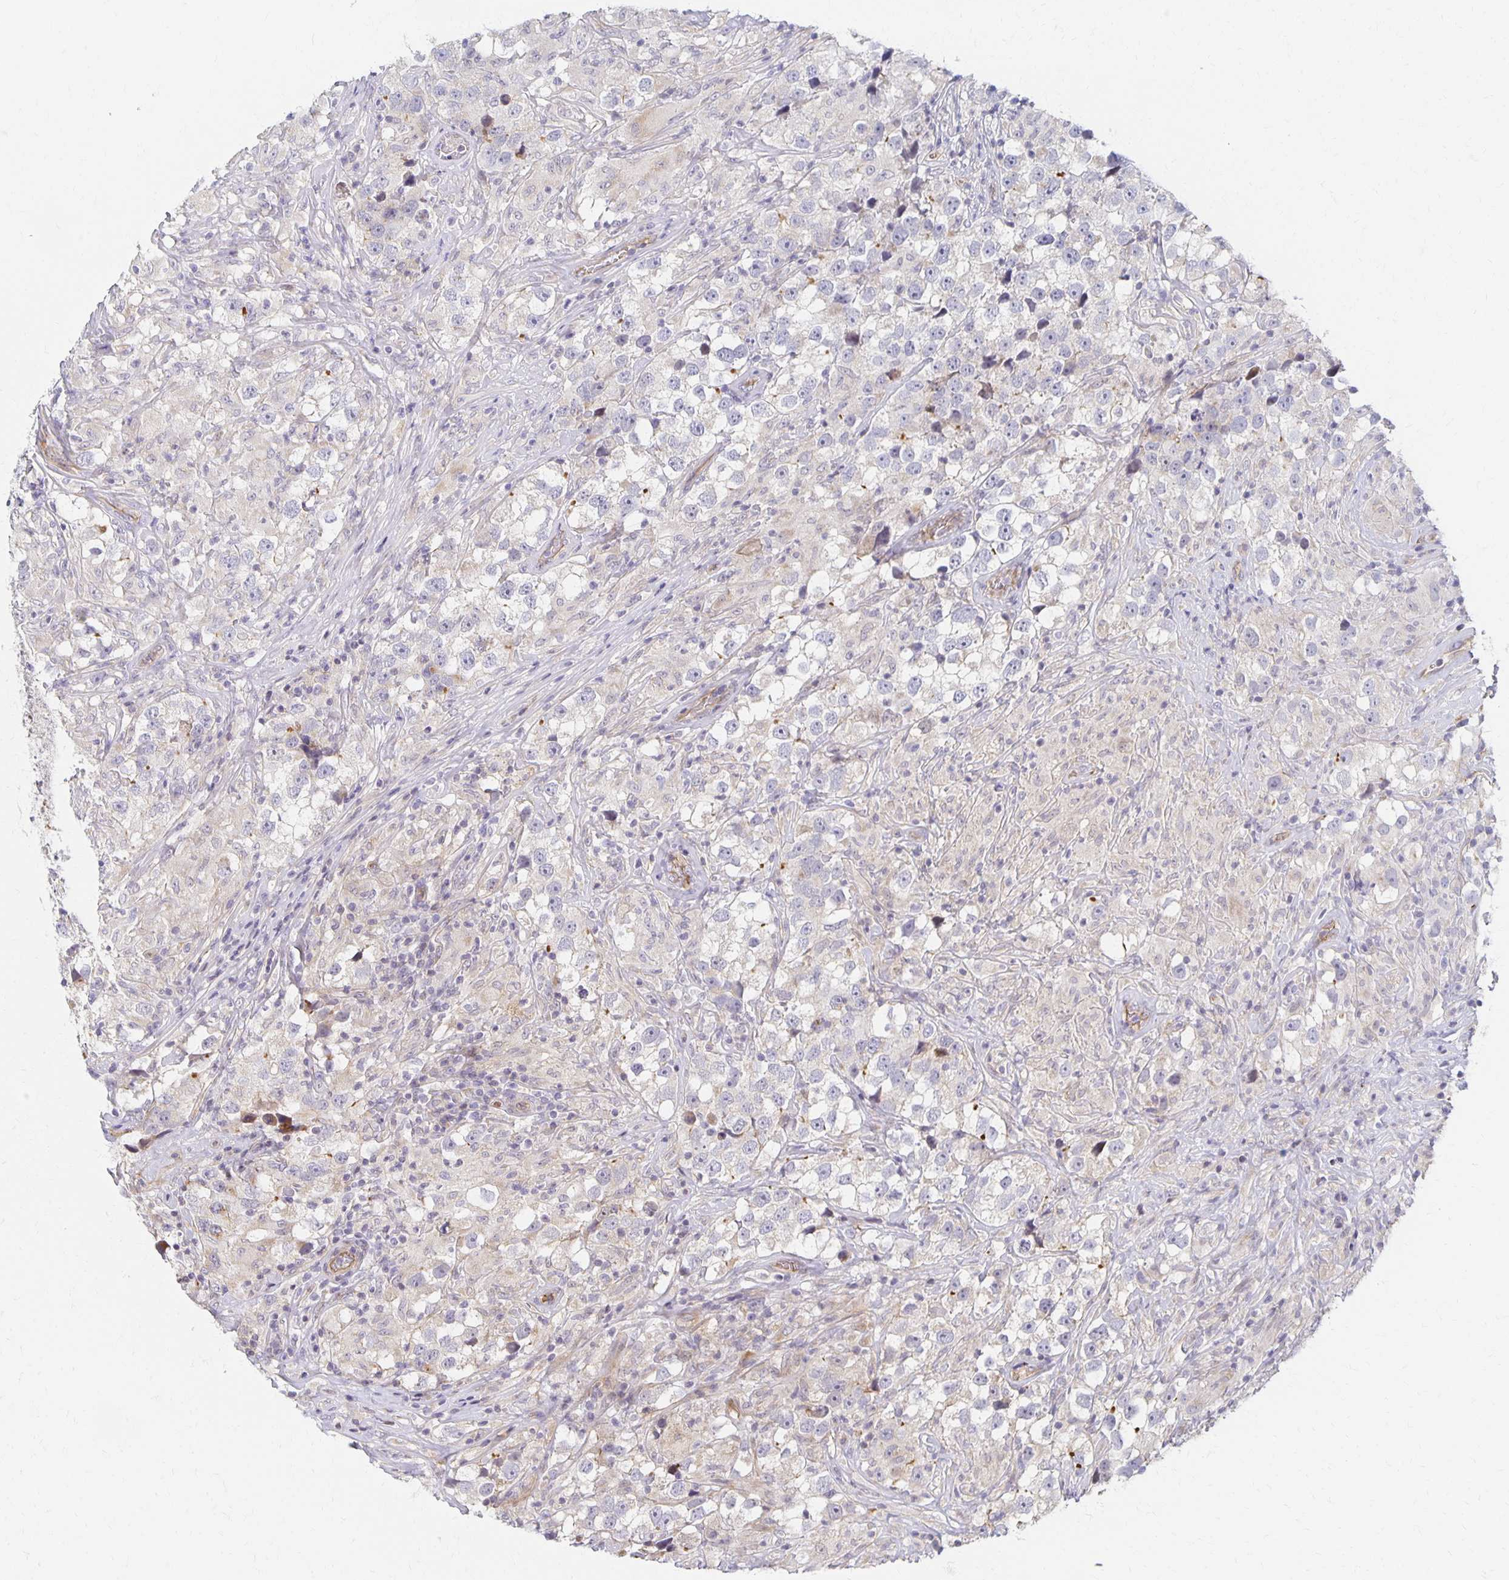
{"staining": {"intensity": "negative", "quantity": "none", "location": "none"}, "tissue": "testis cancer", "cell_type": "Tumor cells", "image_type": "cancer", "snomed": [{"axis": "morphology", "description": "Seminoma, NOS"}, {"axis": "topography", "description": "Testis"}], "caption": "Tumor cells show no significant protein staining in testis cancer (seminoma). Nuclei are stained in blue.", "gene": "SORL1", "patient": {"sex": "male", "age": 46}}